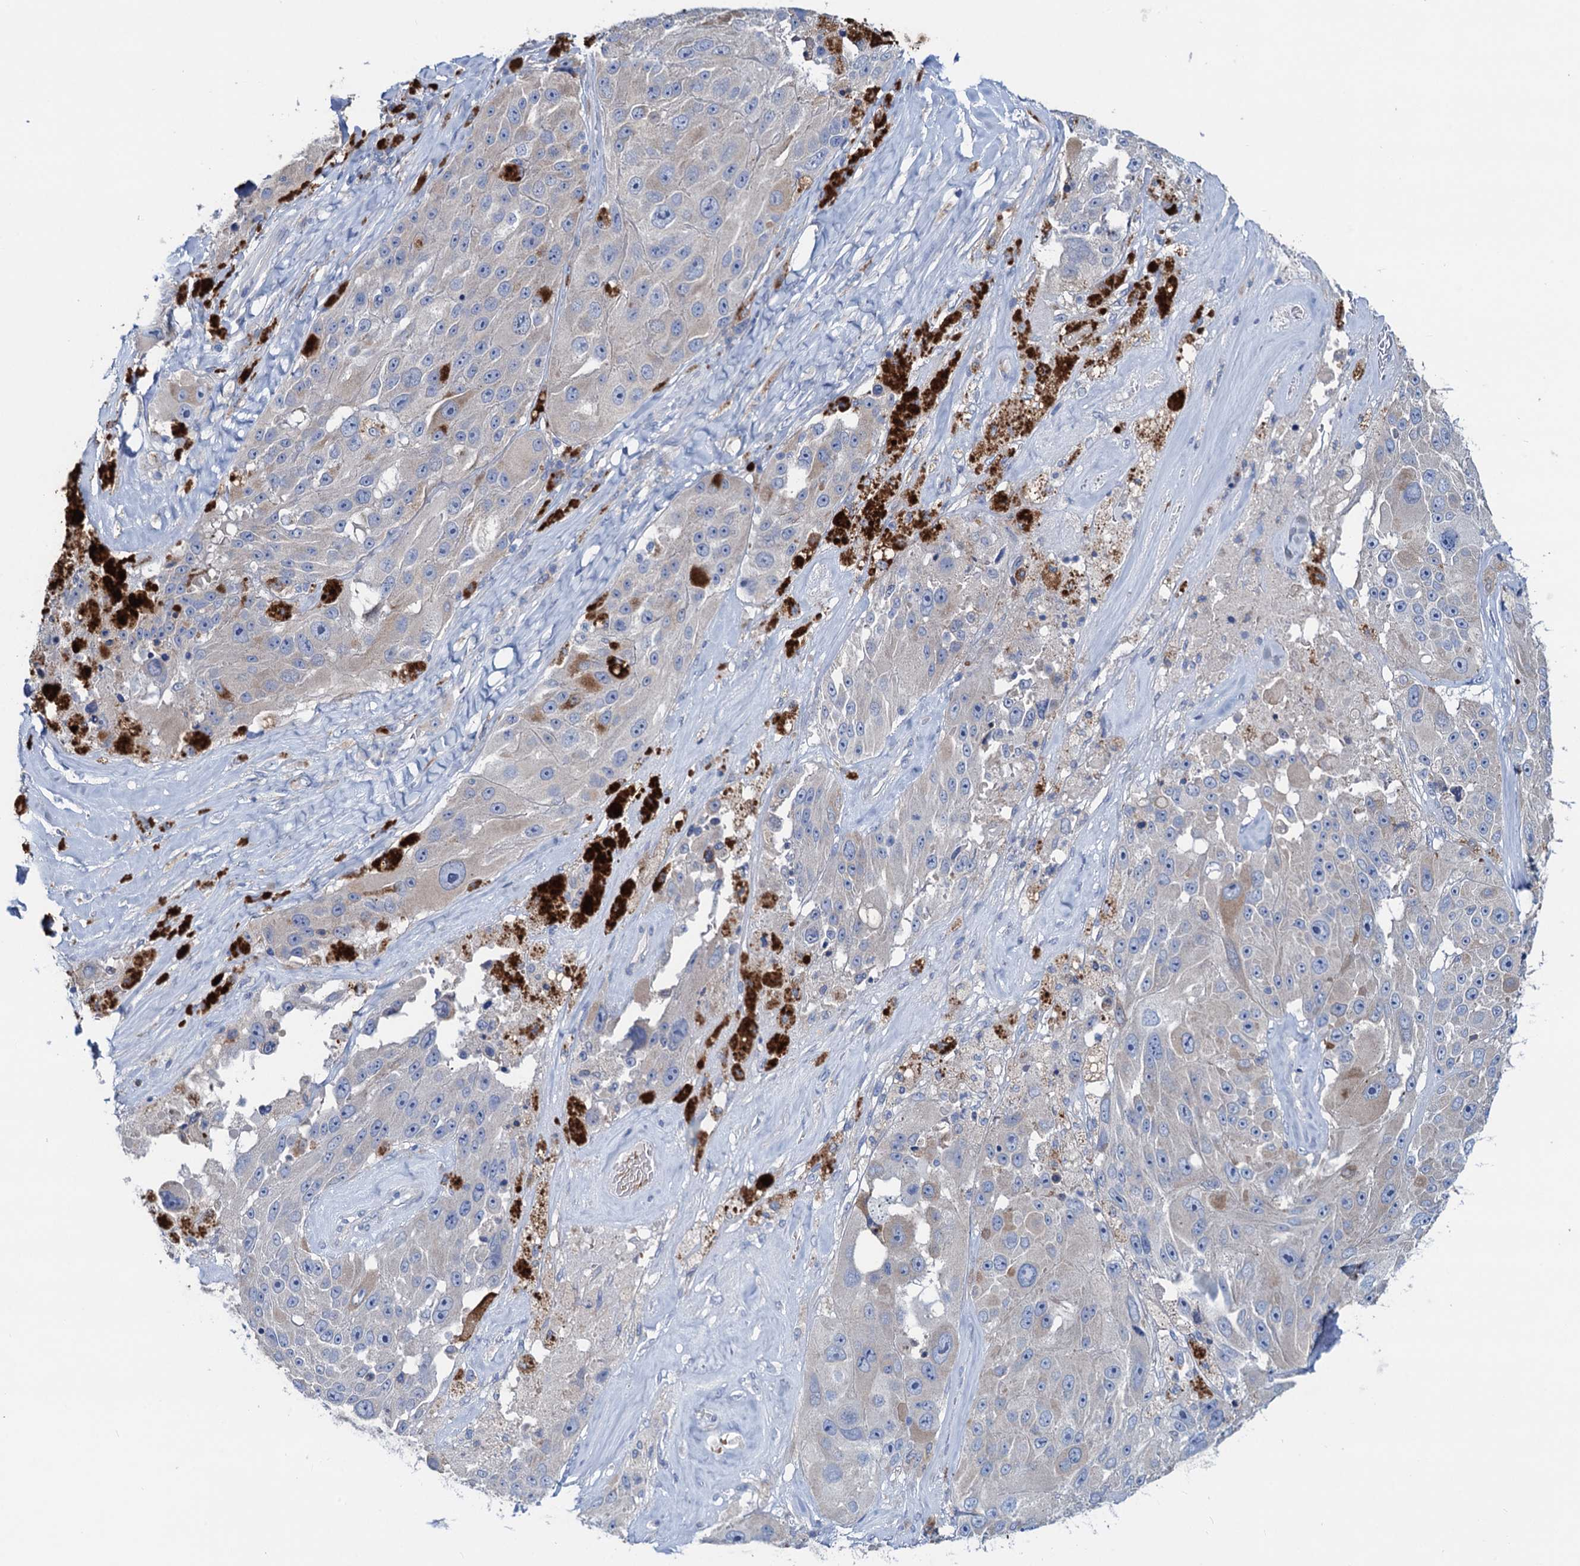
{"staining": {"intensity": "negative", "quantity": "none", "location": "none"}, "tissue": "melanoma", "cell_type": "Tumor cells", "image_type": "cancer", "snomed": [{"axis": "morphology", "description": "Malignant melanoma, Metastatic site"}, {"axis": "topography", "description": "Lymph node"}], "caption": "Human malignant melanoma (metastatic site) stained for a protein using IHC demonstrates no expression in tumor cells.", "gene": "RTKN2", "patient": {"sex": "male", "age": 62}}